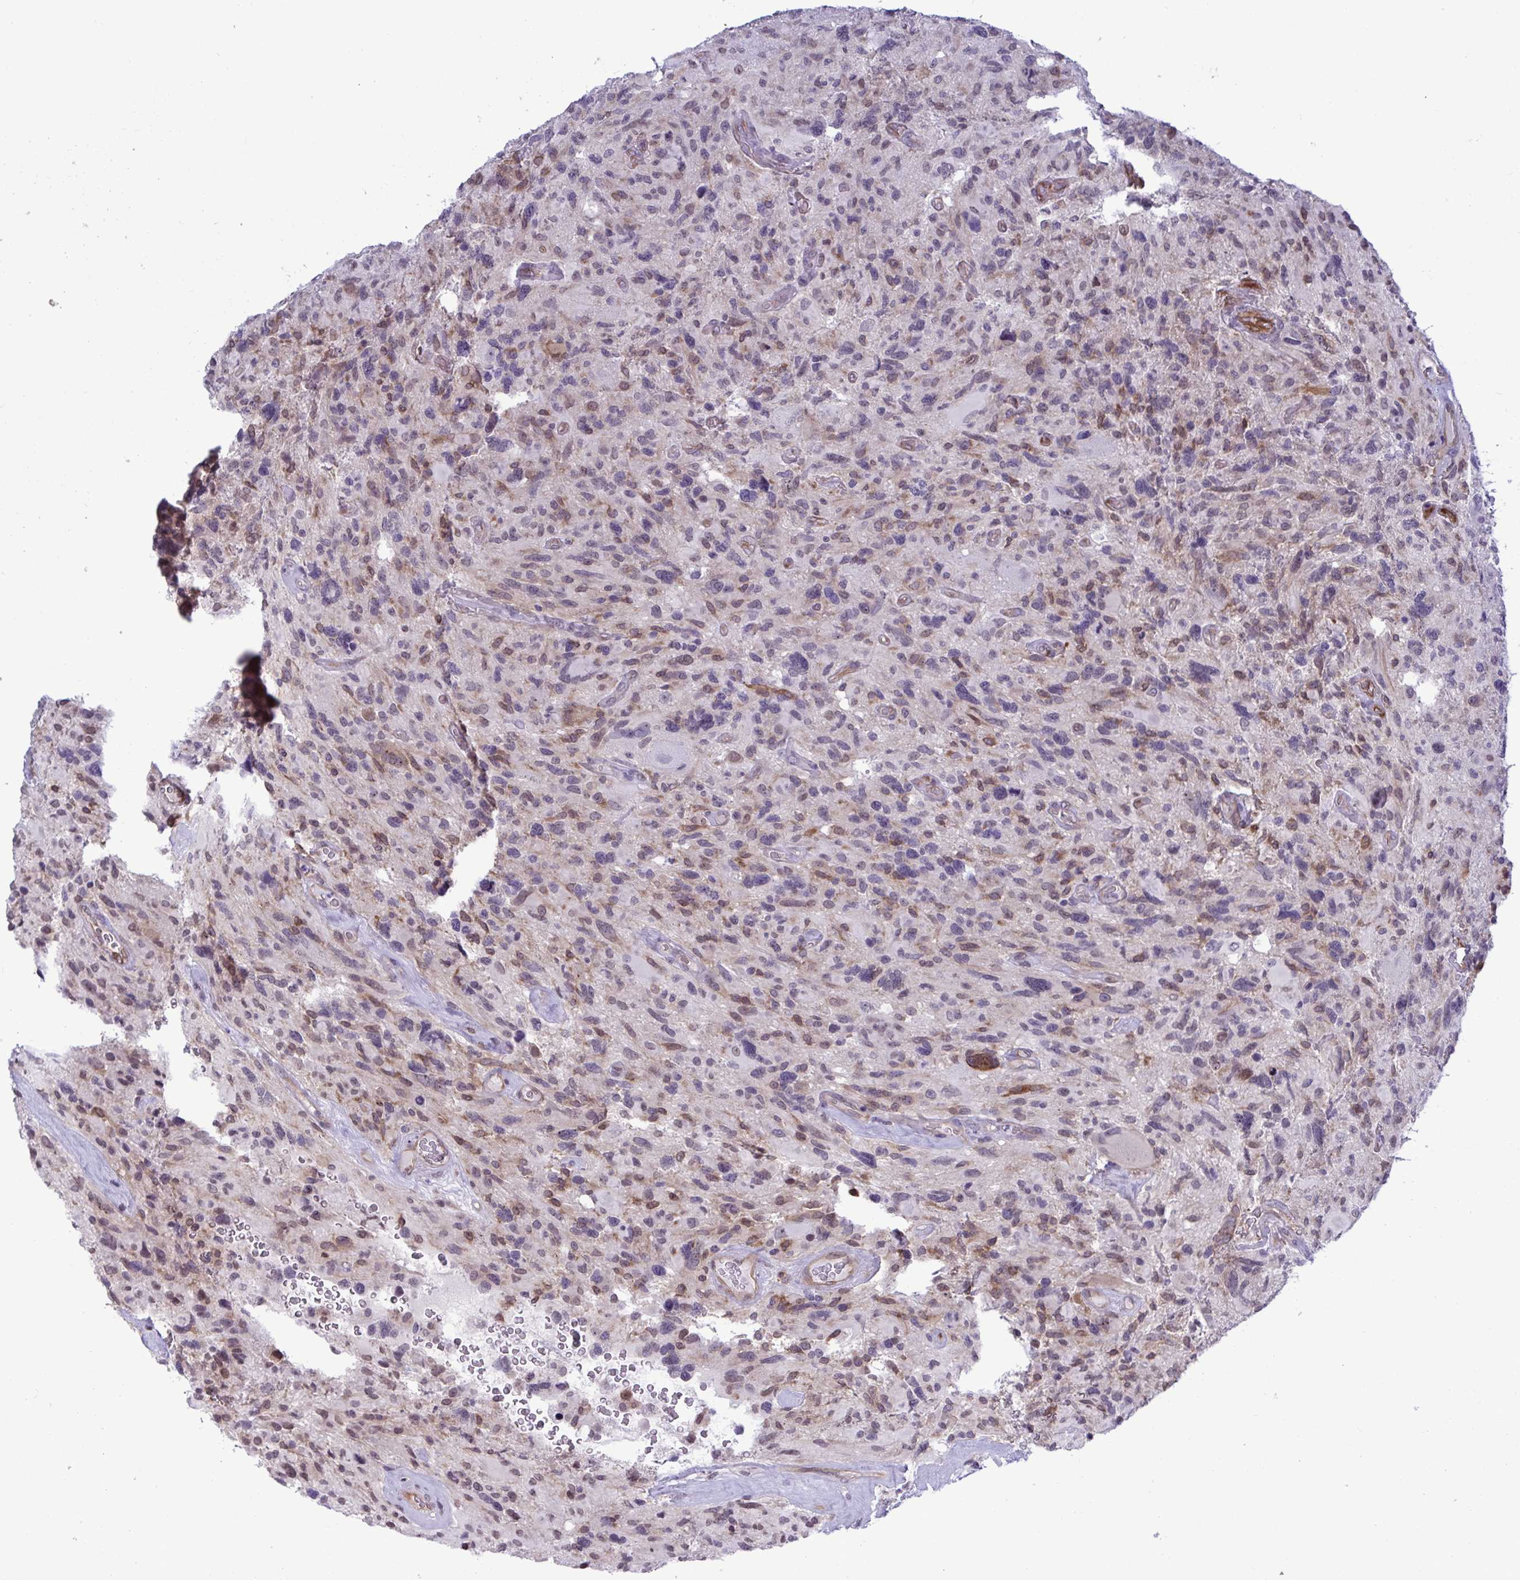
{"staining": {"intensity": "weak", "quantity": "<25%", "location": "nuclear"}, "tissue": "glioma", "cell_type": "Tumor cells", "image_type": "cancer", "snomed": [{"axis": "morphology", "description": "Glioma, malignant, High grade"}, {"axis": "topography", "description": "Brain"}], "caption": "DAB (3,3'-diaminobenzidine) immunohistochemical staining of human malignant high-grade glioma reveals no significant positivity in tumor cells.", "gene": "EML1", "patient": {"sex": "male", "age": 49}}